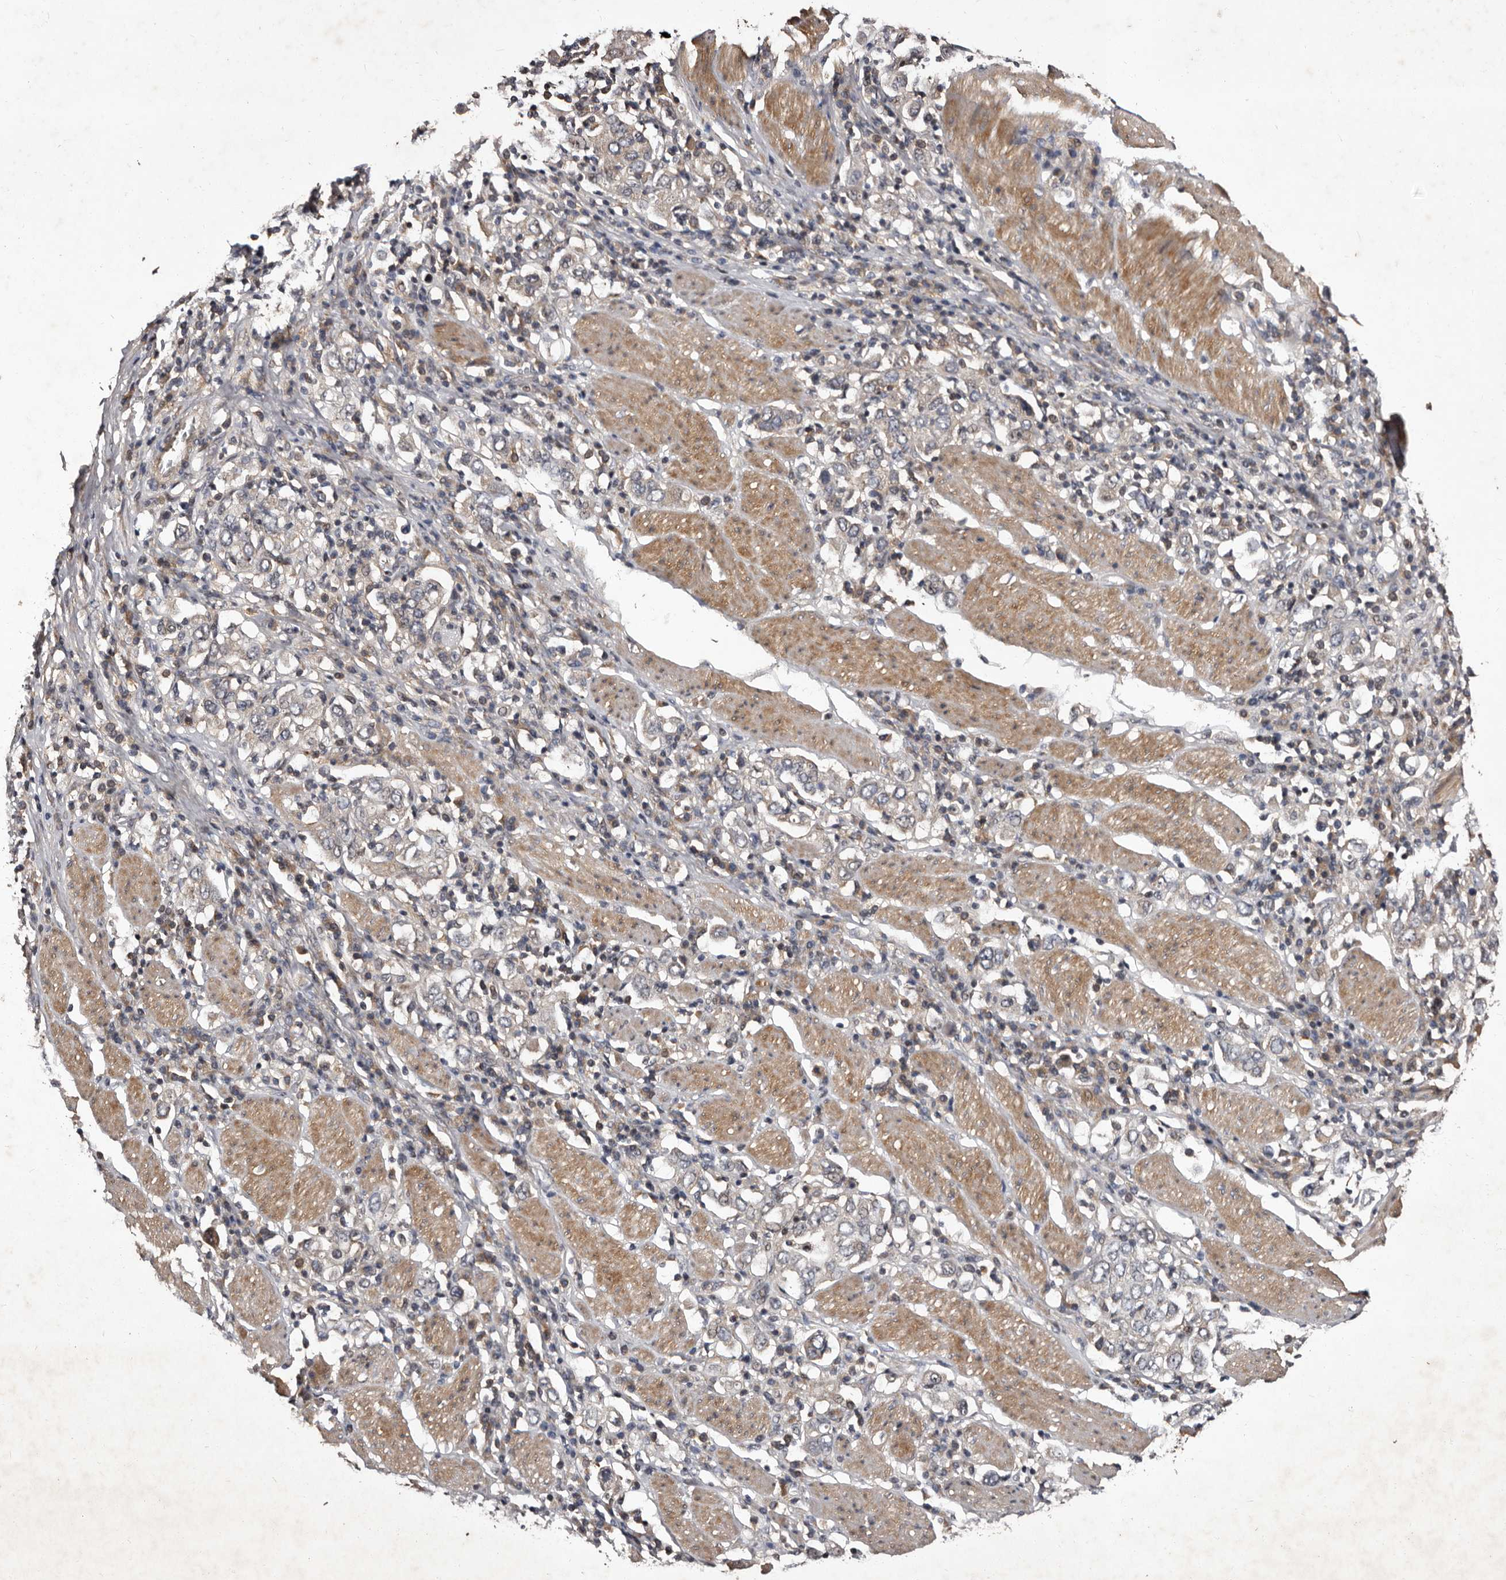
{"staining": {"intensity": "negative", "quantity": "none", "location": "none"}, "tissue": "stomach cancer", "cell_type": "Tumor cells", "image_type": "cancer", "snomed": [{"axis": "morphology", "description": "Adenocarcinoma, NOS"}, {"axis": "topography", "description": "Stomach, upper"}], "caption": "This is an immunohistochemistry image of stomach cancer. There is no positivity in tumor cells.", "gene": "MKRN3", "patient": {"sex": "male", "age": 62}}